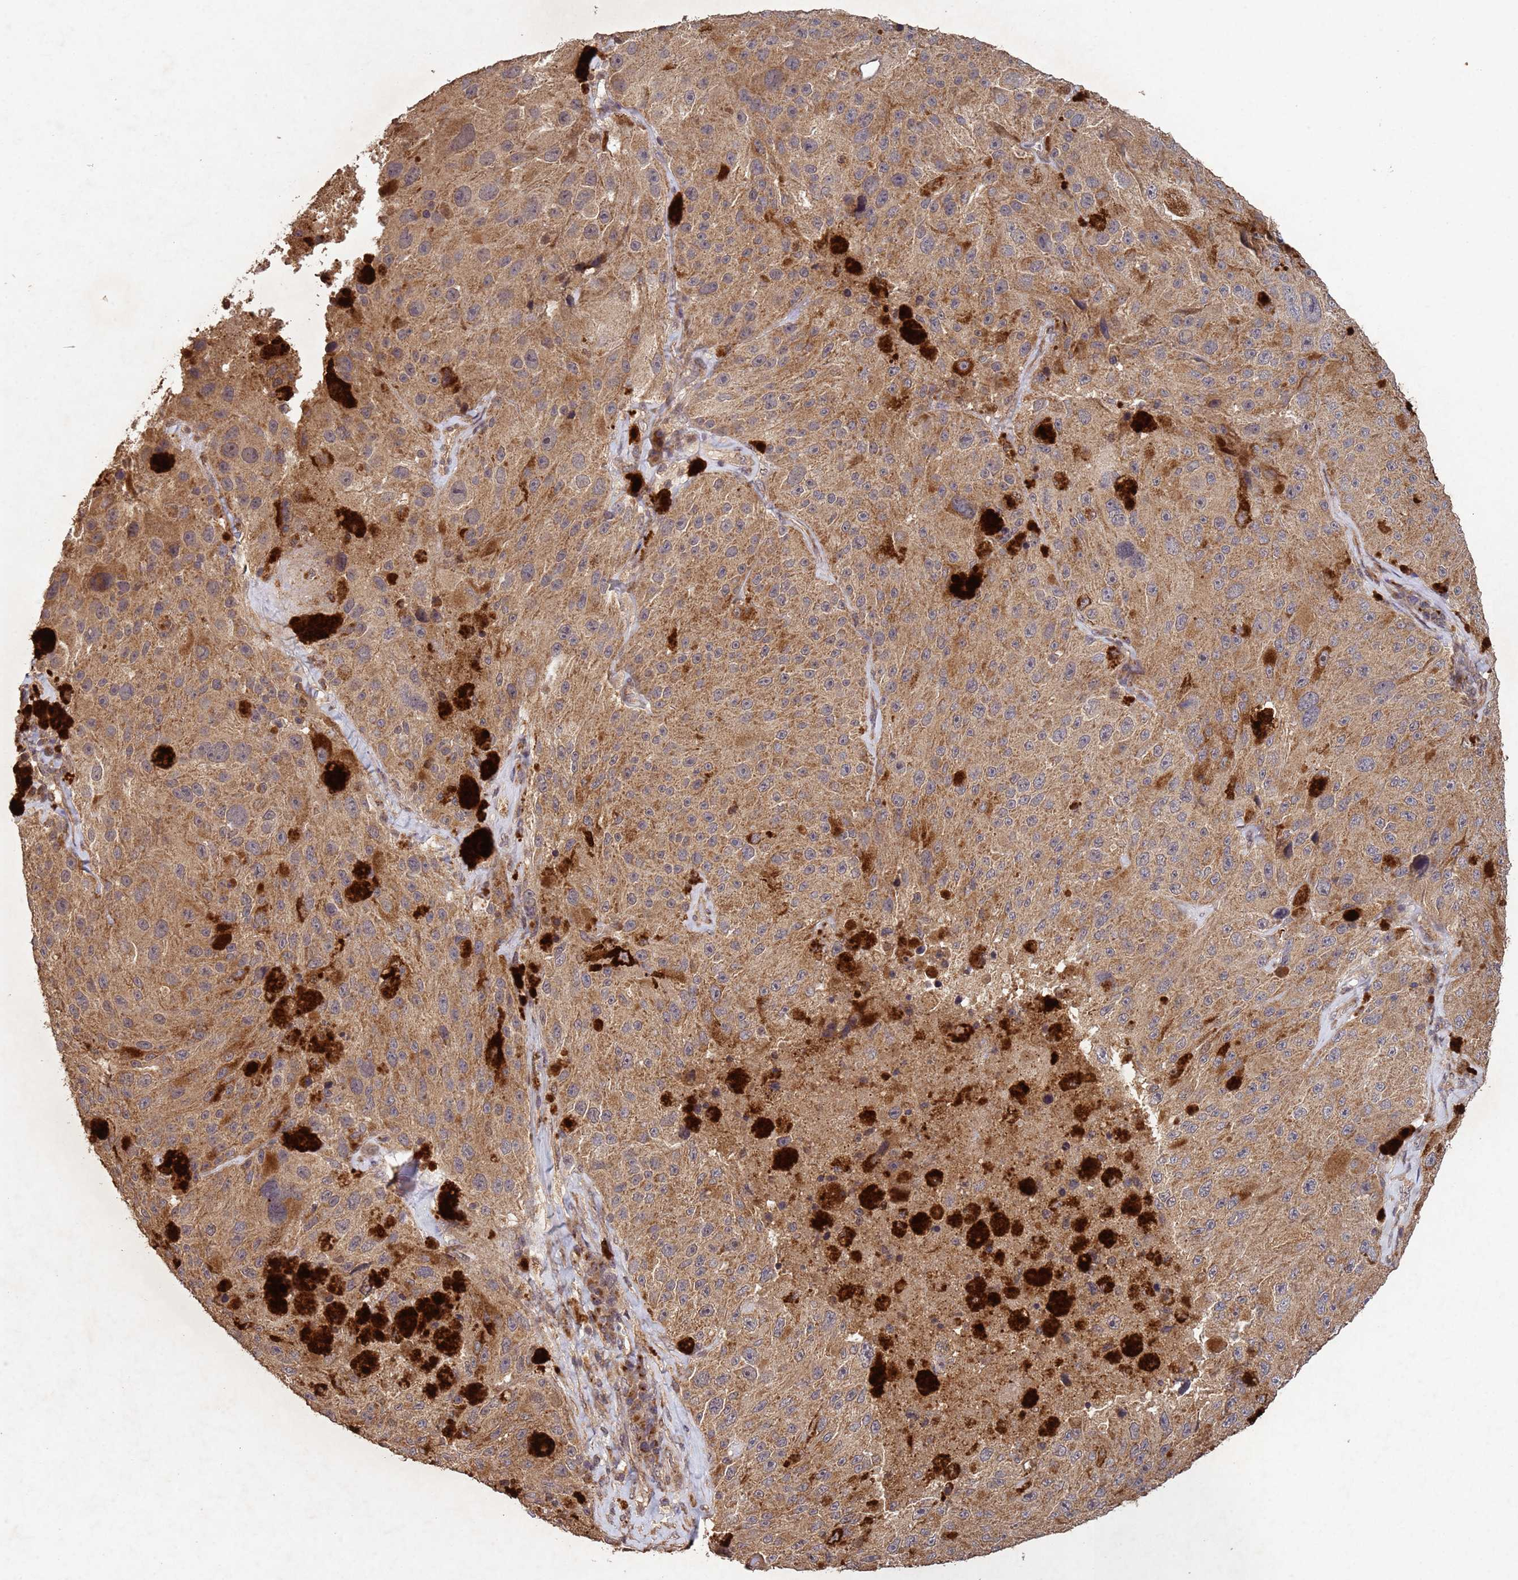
{"staining": {"intensity": "moderate", "quantity": ">75%", "location": "cytoplasmic/membranous"}, "tissue": "melanoma", "cell_type": "Tumor cells", "image_type": "cancer", "snomed": [{"axis": "morphology", "description": "Malignant melanoma, Metastatic site"}, {"axis": "topography", "description": "Lymph node"}], "caption": "Protein analysis of malignant melanoma (metastatic site) tissue demonstrates moderate cytoplasmic/membranous staining in about >75% of tumor cells.", "gene": "FASTKD1", "patient": {"sex": "male", "age": 62}}